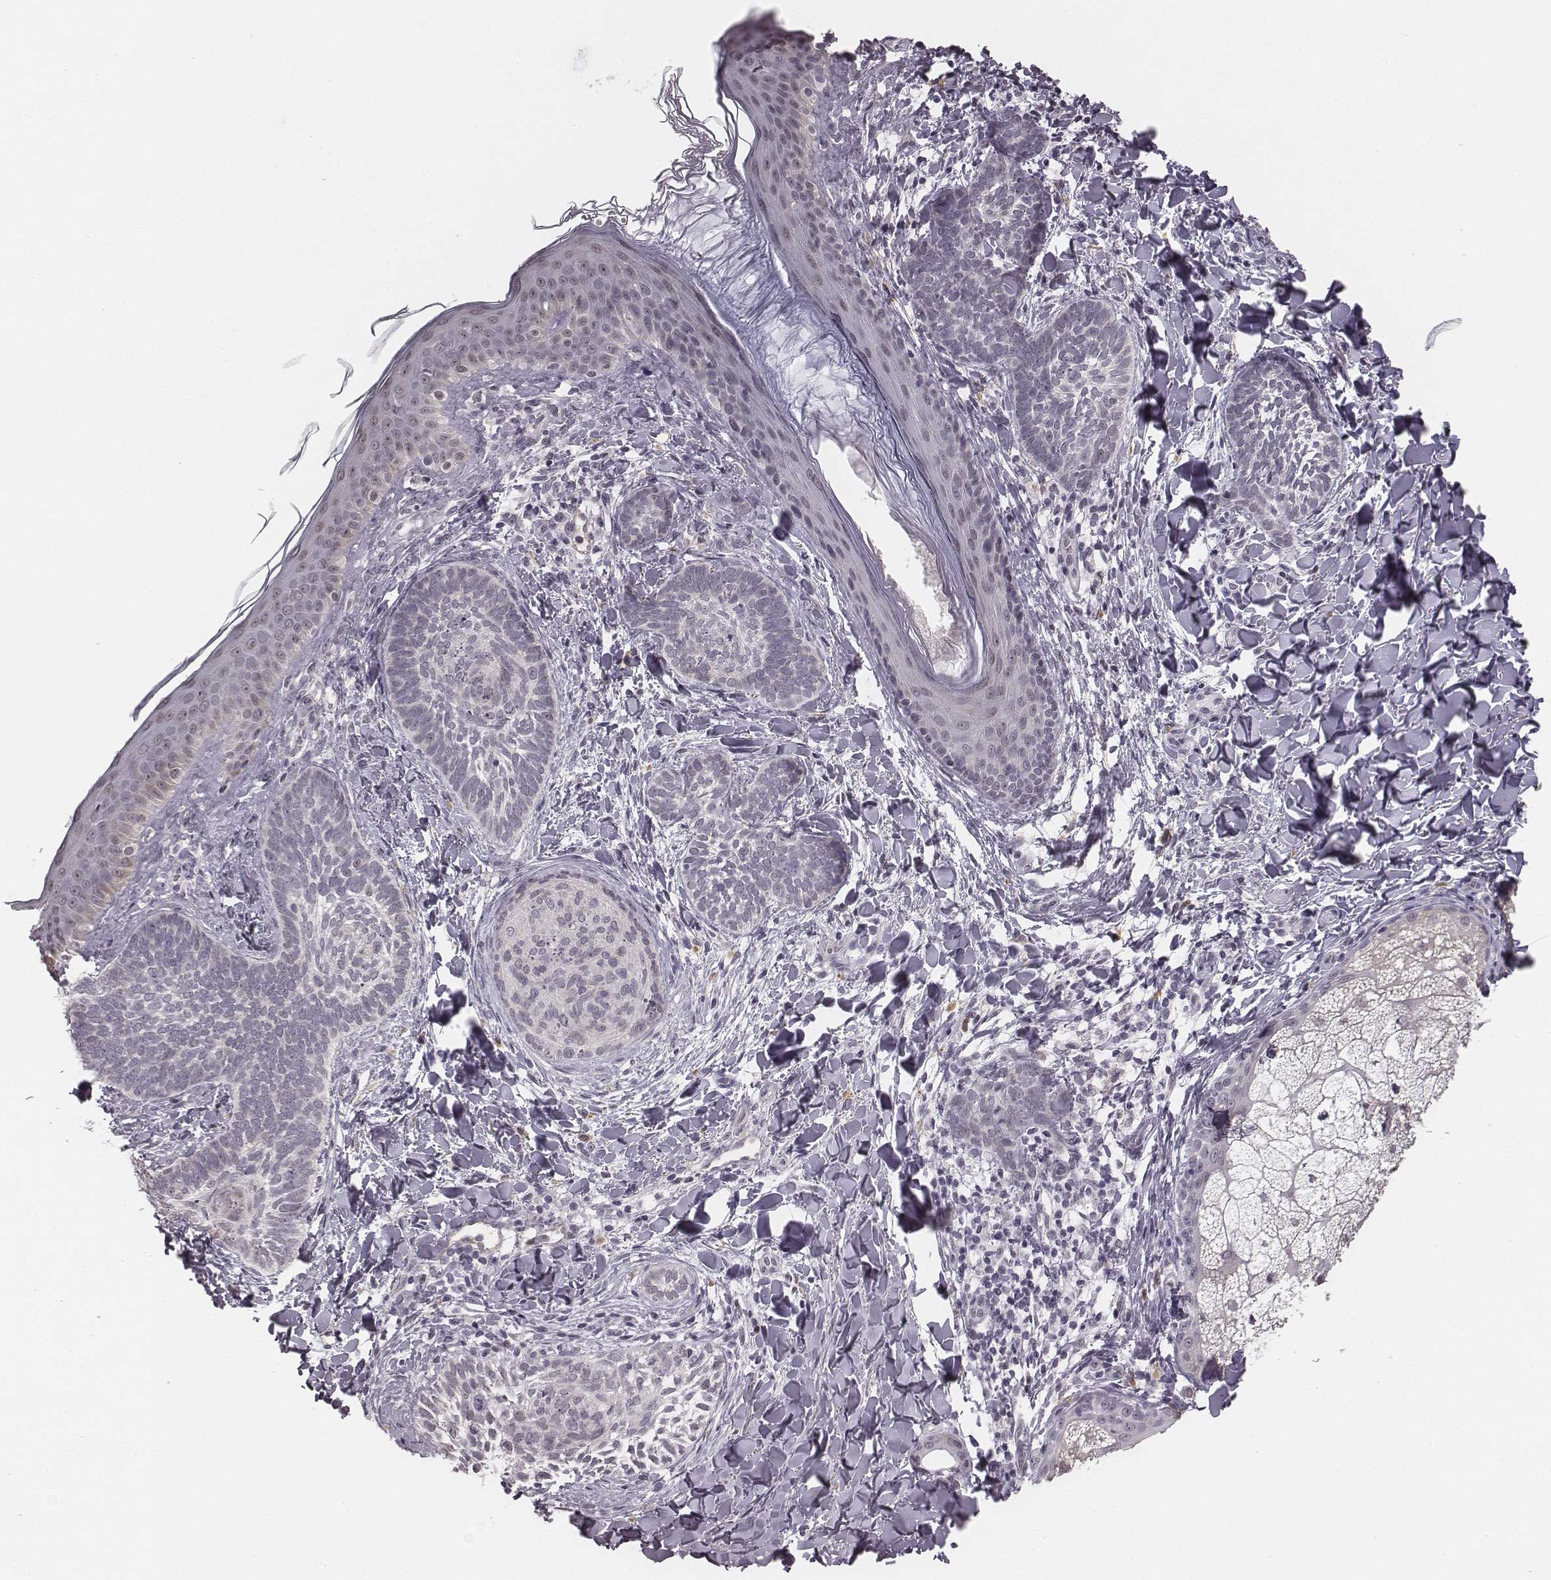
{"staining": {"intensity": "negative", "quantity": "none", "location": "none"}, "tissue": "skin cancer", "cell_type": "Tumor cells", "image_type": "cancer", "snomed": [{"axis": "morphology", "description": "Normal tissue, NOS"}, {"axis": "morphology", "description": "Basal cell carcinoma"}, {"axis": "topography", "description": "Skin"}], "caption": "Tumor cells are negative for protein expression in human skin cancer. (Stains: DAB immunohistochemistry with hematoxylin counter stain, Microscopy: brightfield microscopy at high magnification).", "gene": "RPGRIP1", "patient": {"sex": "male", "age": 46}}